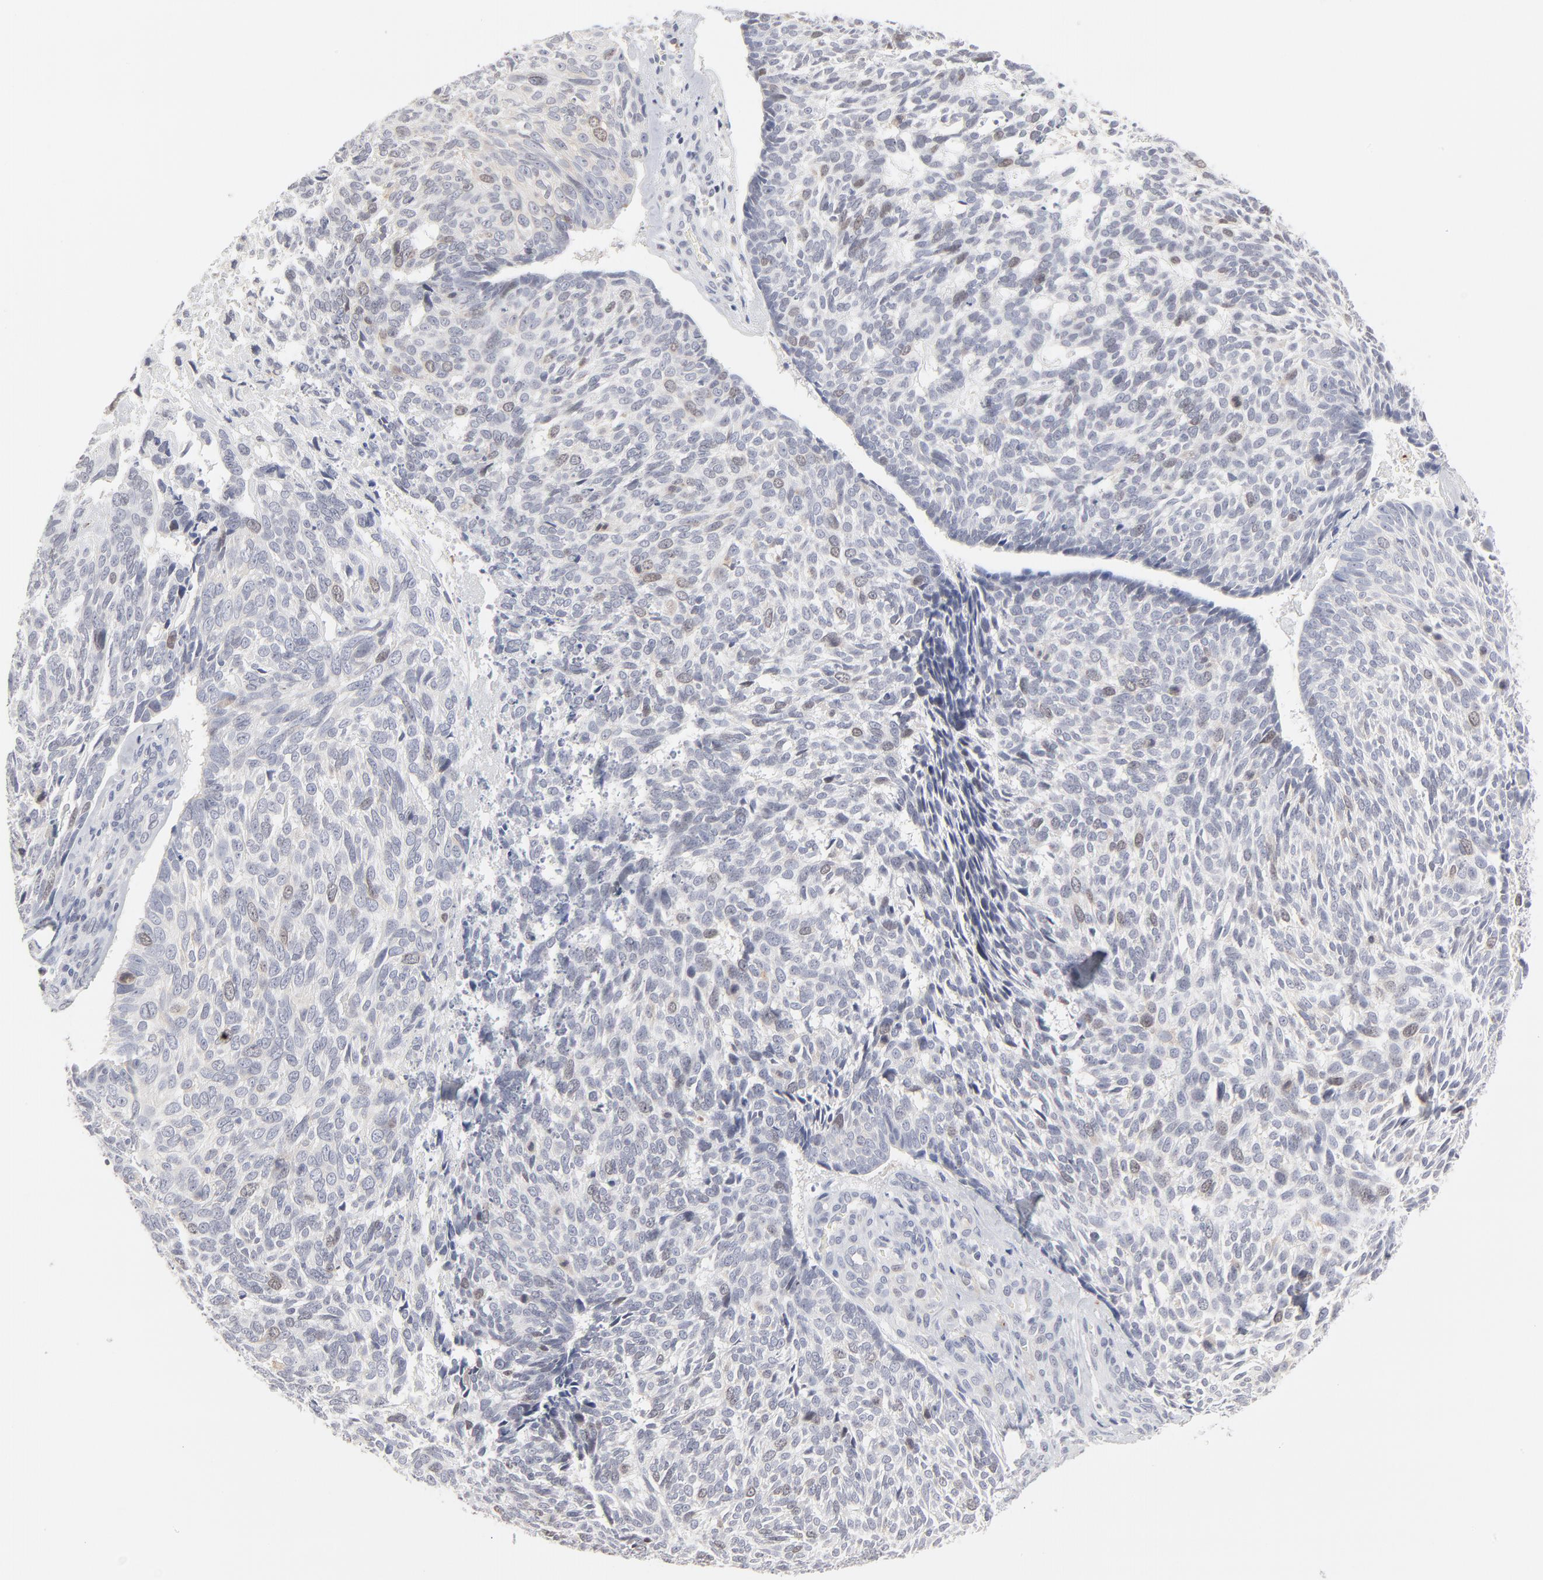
{"staining": {"intensity": "weak", "quantity": "<25%", "location": "nuclear"}, "tissue": "skin cancer", "cell_type": "Tumor cells", "image_type": "cancer", "snomed": [{"axis": "morphology", "description": "Basal cell carcinoma"}, {"axis": "topography", "description": "Skin"}], "caption": "Tumor cells are negative for protein expression in human basal cell carcinoma (skin).", "gene": "AURKA", "patient": {"sex": "male", "age": 72}}